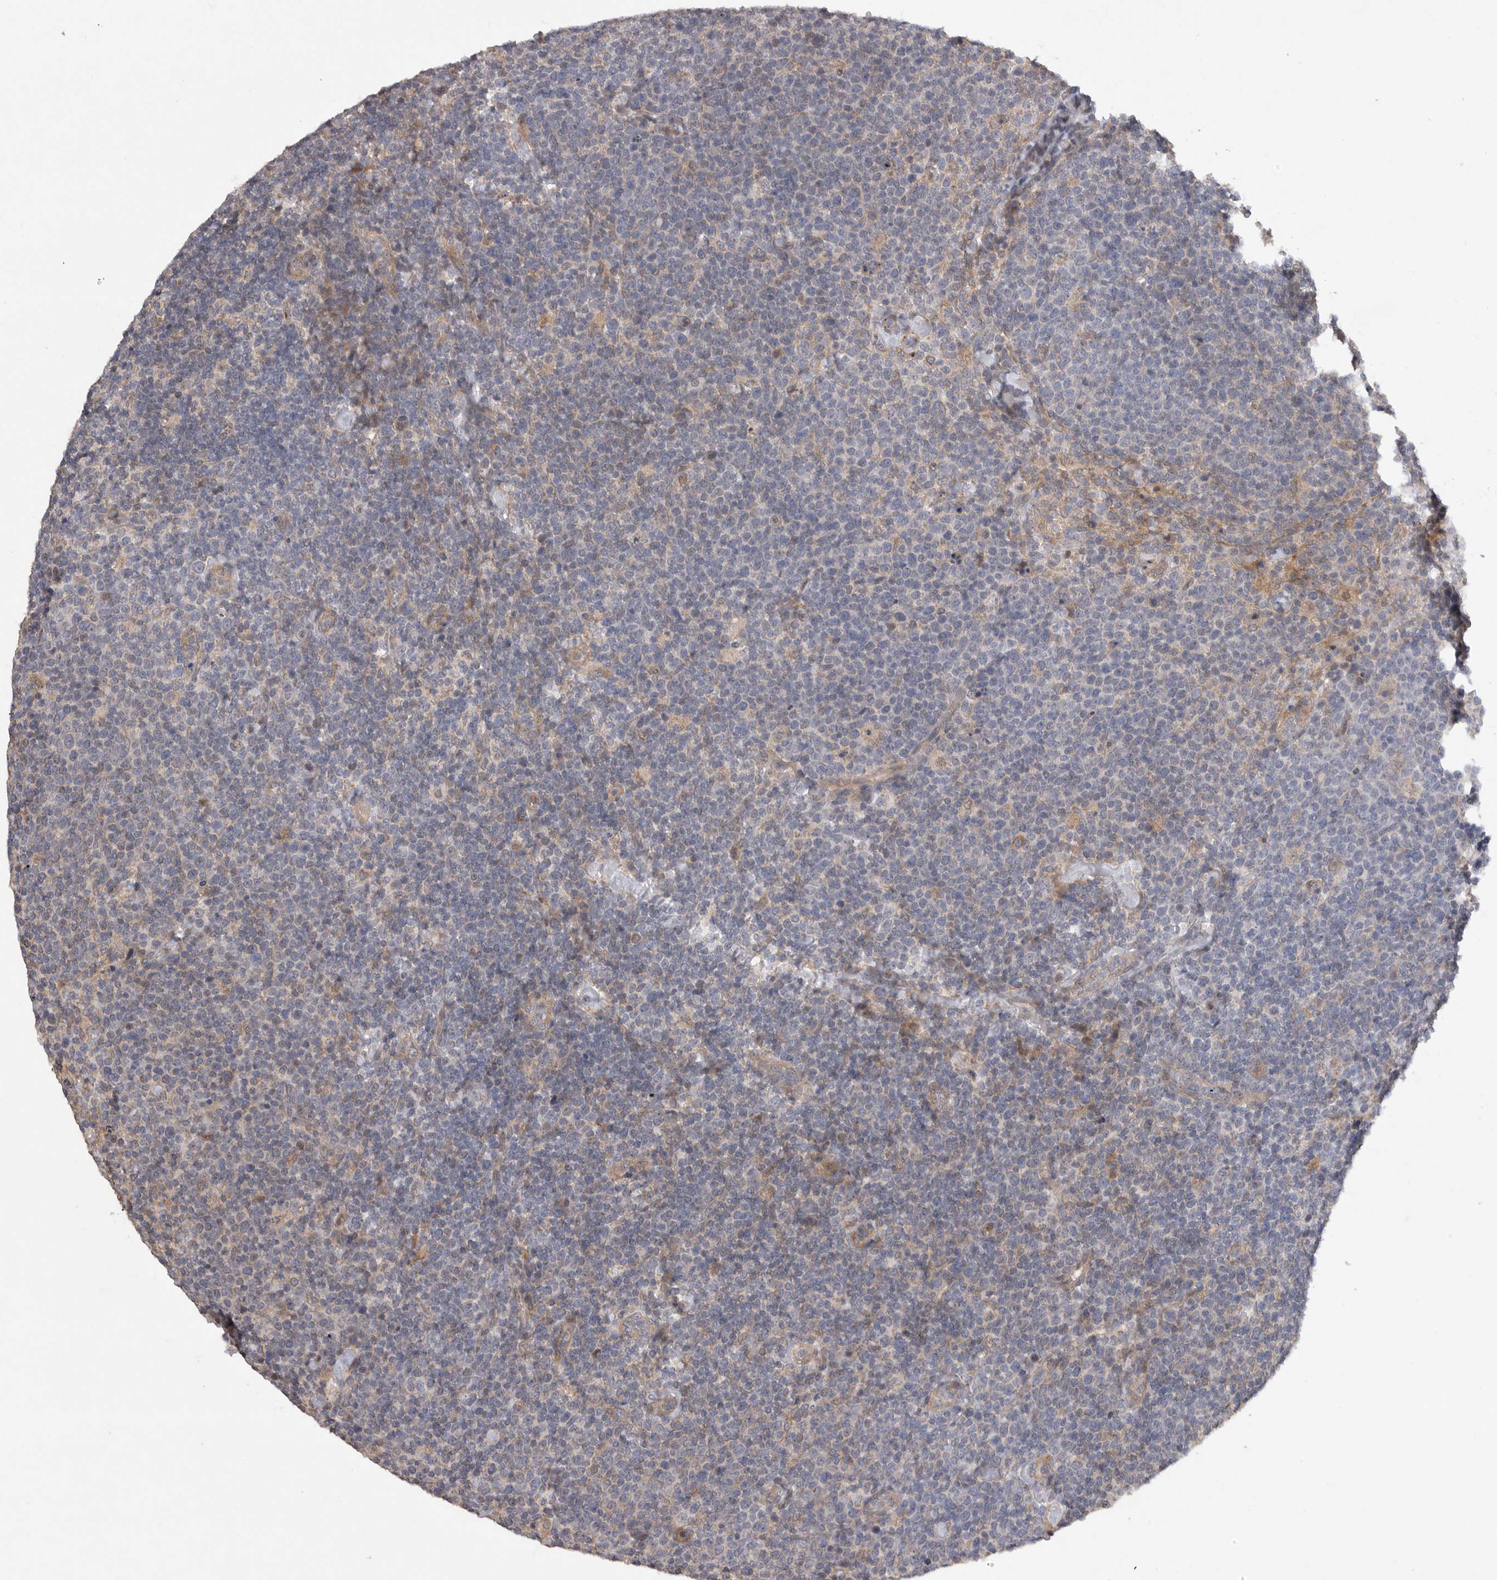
{"staining": {"intensity": "weak", "quantity": "25%-75%", "location": "cytoplasmic/membranous"}, "tissue": "lymphoma", "cell_type": "Tumor cells", "image_type": "cancer", "snomed": [{"axis": "morphology", "description": "Malignant lymphoma, non-Hodgkin's type, High grade"}, {"axis": "topography", "description": "Lymph node"}], "caption": "Immunohistochemical staining of human malignant lymphoma, non-Hodgkin's type (high-grade) shows low levels of weak cytoplasmic/membranous protein positivity in approximately 25%-75% of tumor cells.", "gene": "EDEM3", "patient": {"sex": "male", "age": 61}}